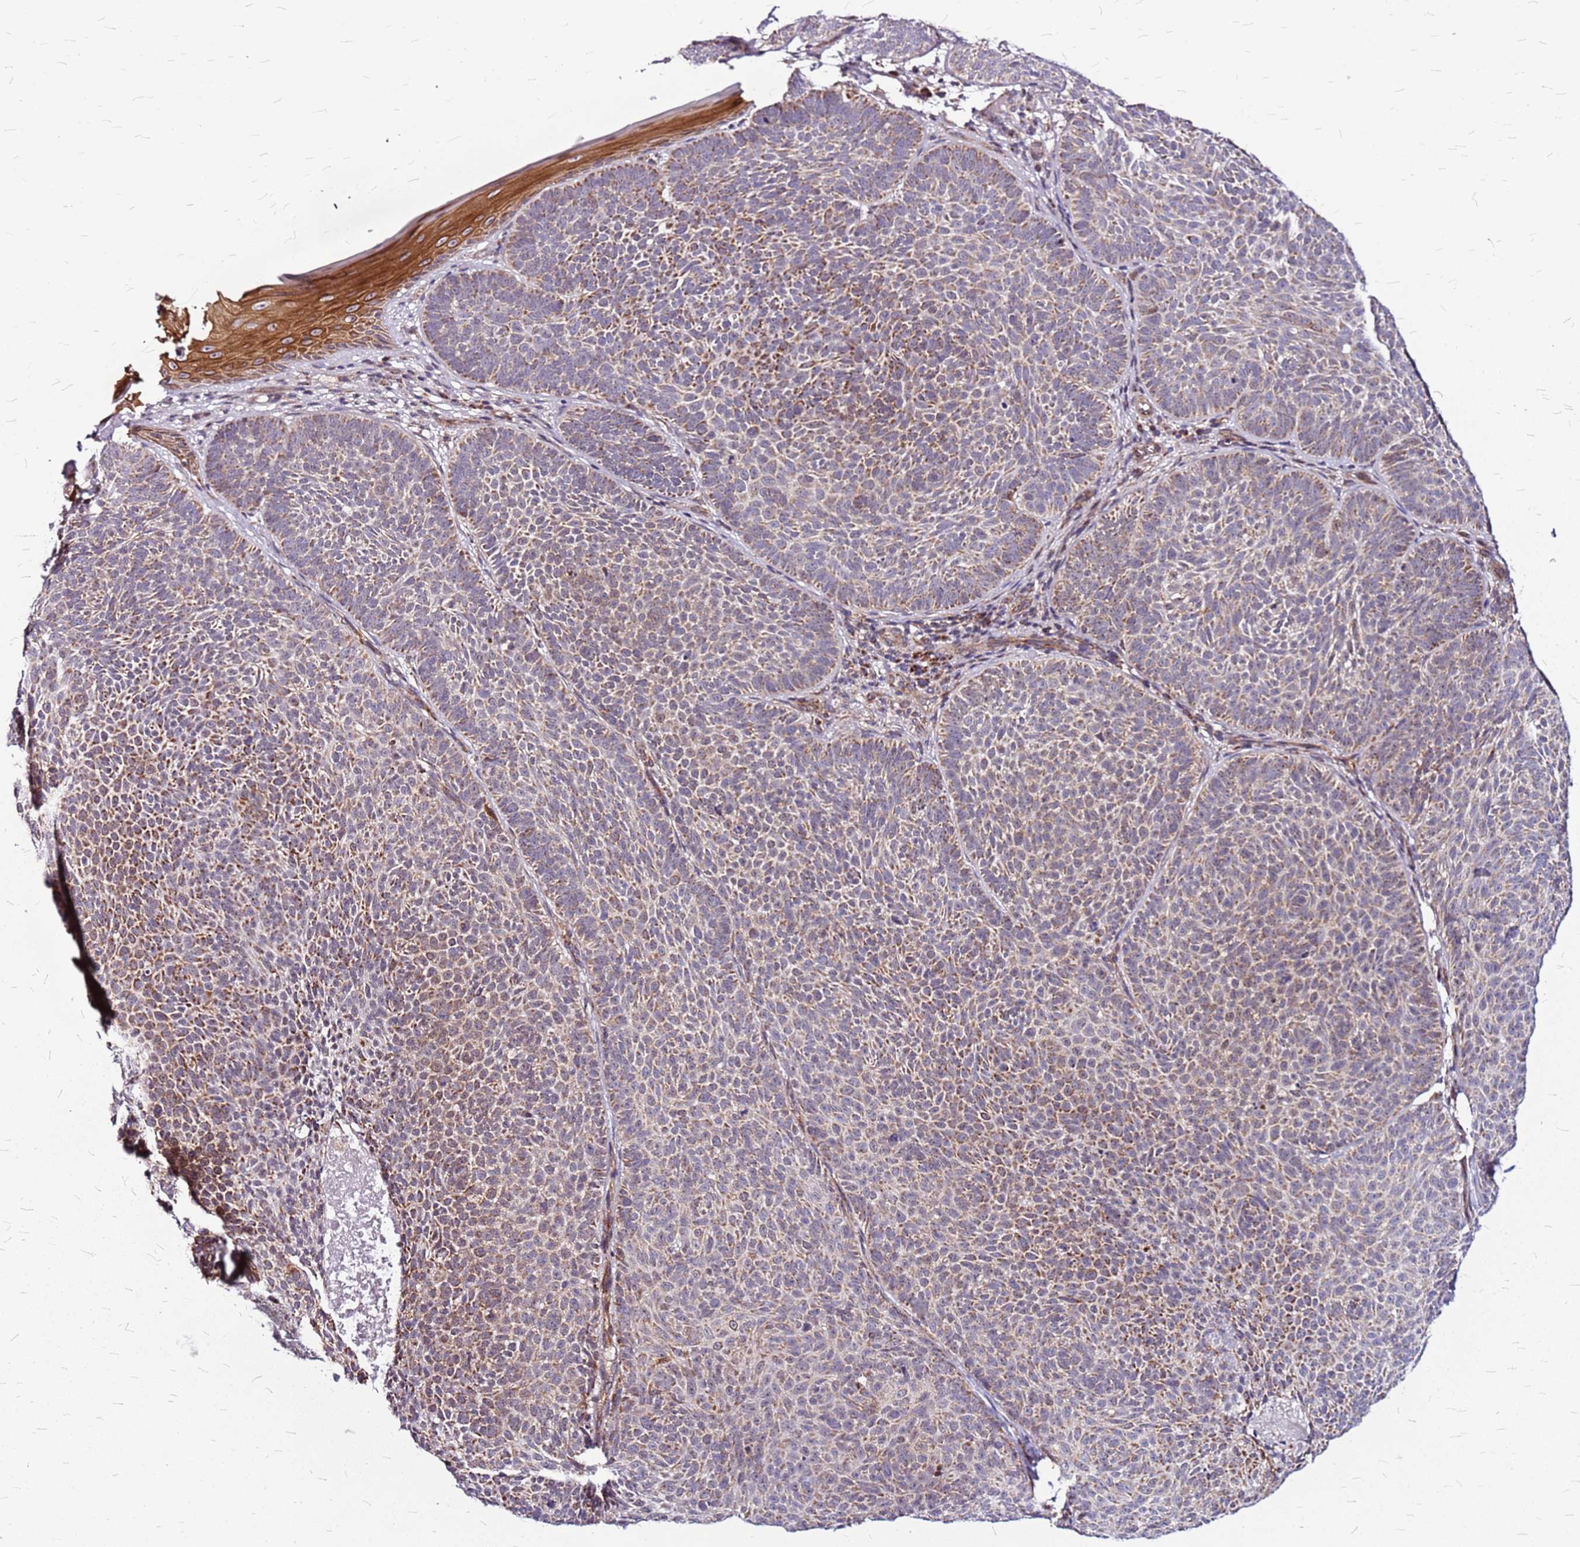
{"staining": {"intensity": "moderate", "quantity": "25%-75%", "location": "cytoplasmic/membranous"}, "tissue": "skin cancer", "cell_type": "Tumor cells", "image_type": "cancer", "snomed": [{"axis": "morphology", "description": "Basal cell carcinoma"}, {"axis": "topography", "description": "Skin"}], "caption": "About 25%-75% of tumor cells in skin cancer display moderate cytoplasmic/membranous protein expression as visualized by brown immunohistochemical staining.", "gene": "OR51T1", "patient": {"sex": "male", "age": 85}}